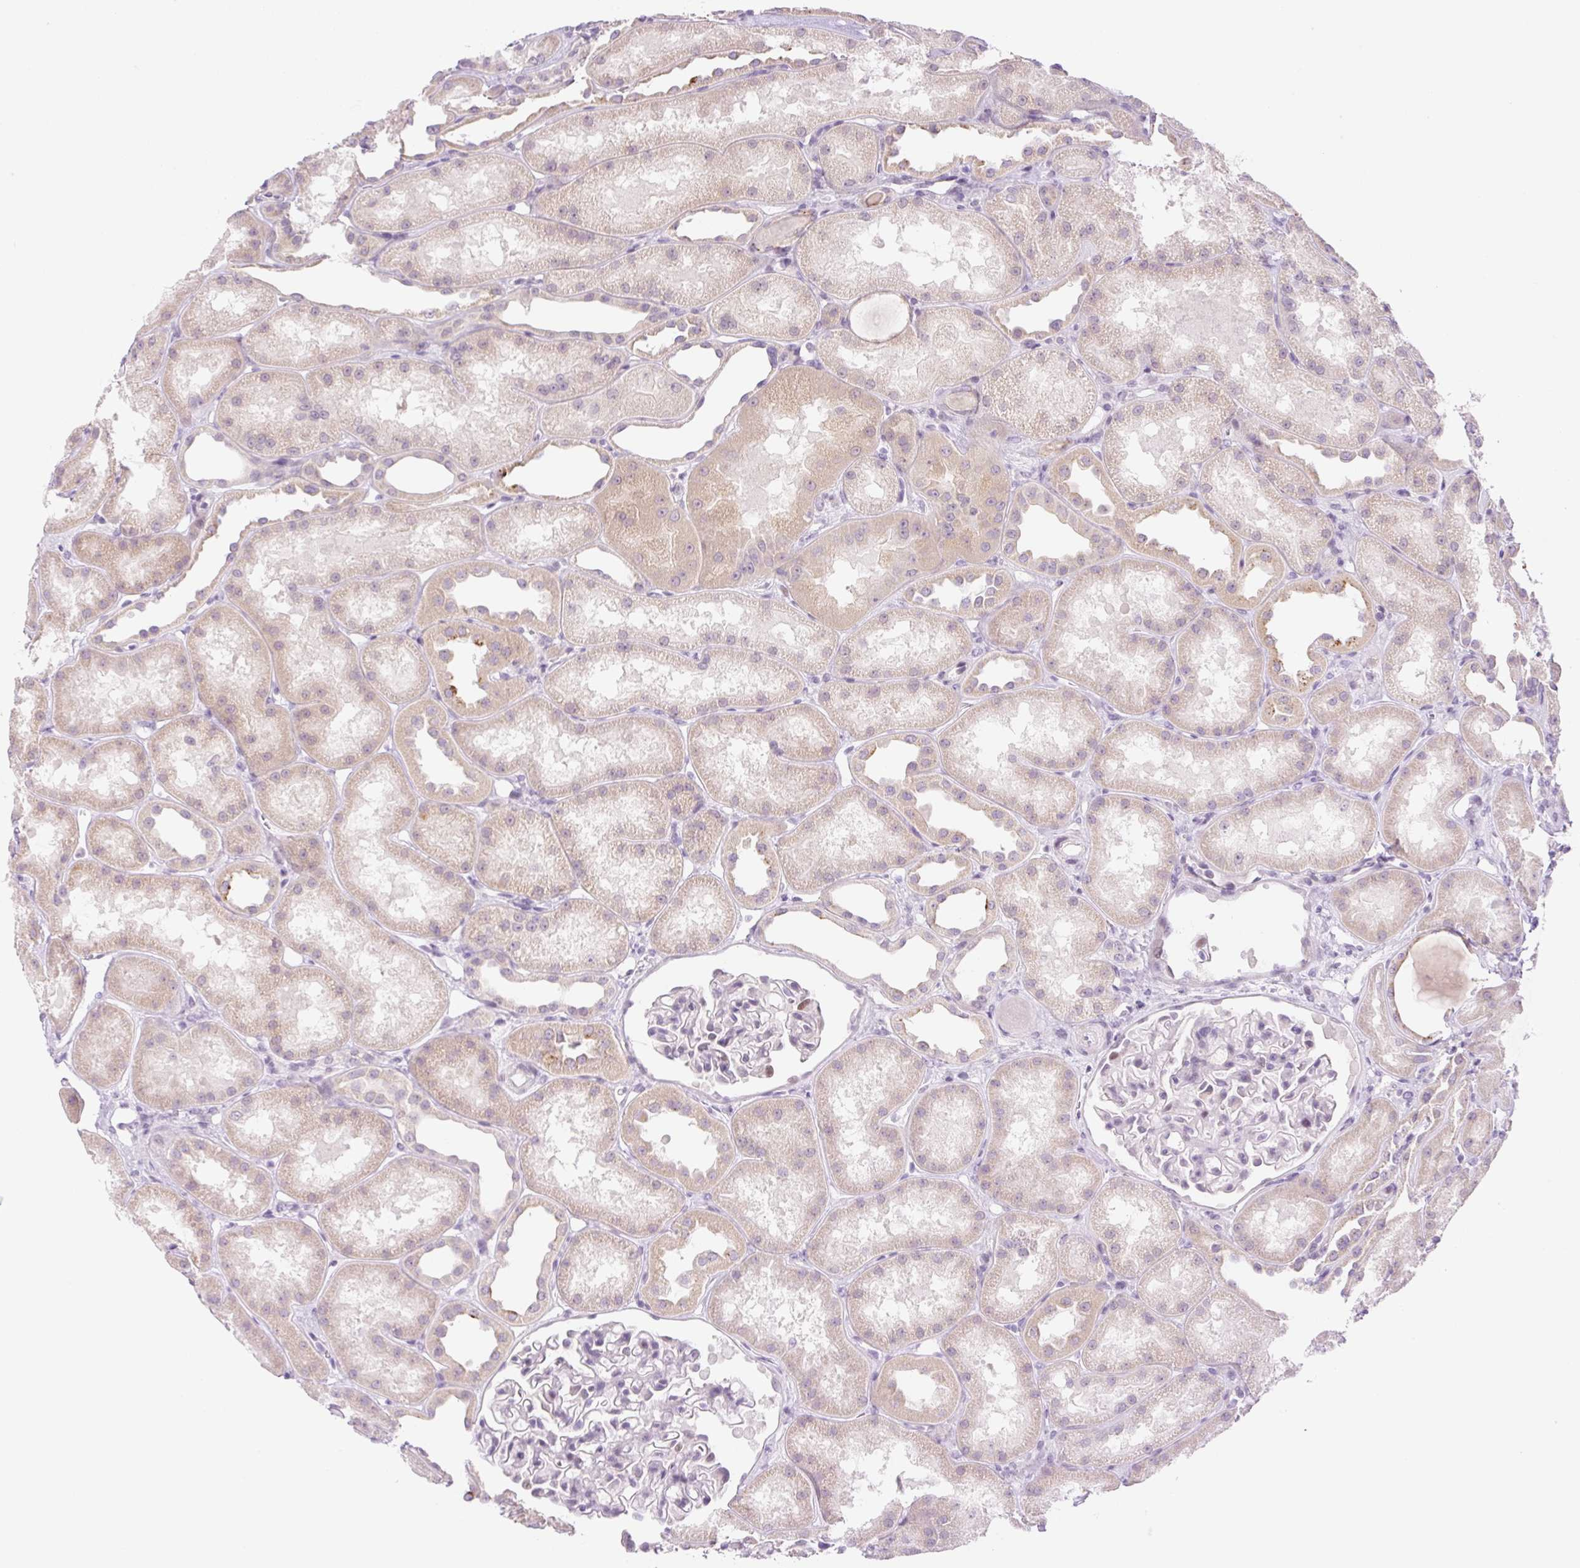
{"staining": {"intensity": "weak", "quantity": "<25%", "location": "nuclear"}, "tissue": "kidney", "cell_type": "Cells in glomeruli", "image_type": "normal", "snomed": [{"axis": "morphology", "description": "Normal tissue, NOS"}, {"axis": "topography", "description": "Kidney"}], "caption": "IHC photomicrograph of unremarkable kidney: human kidney stained with DAB (3,3'-diaminobenzidine) reveals no significant protein positivity in cells in glomeruli.", "gene": "SPRYD4", "patient": {"sex": "male", "age": 61}}